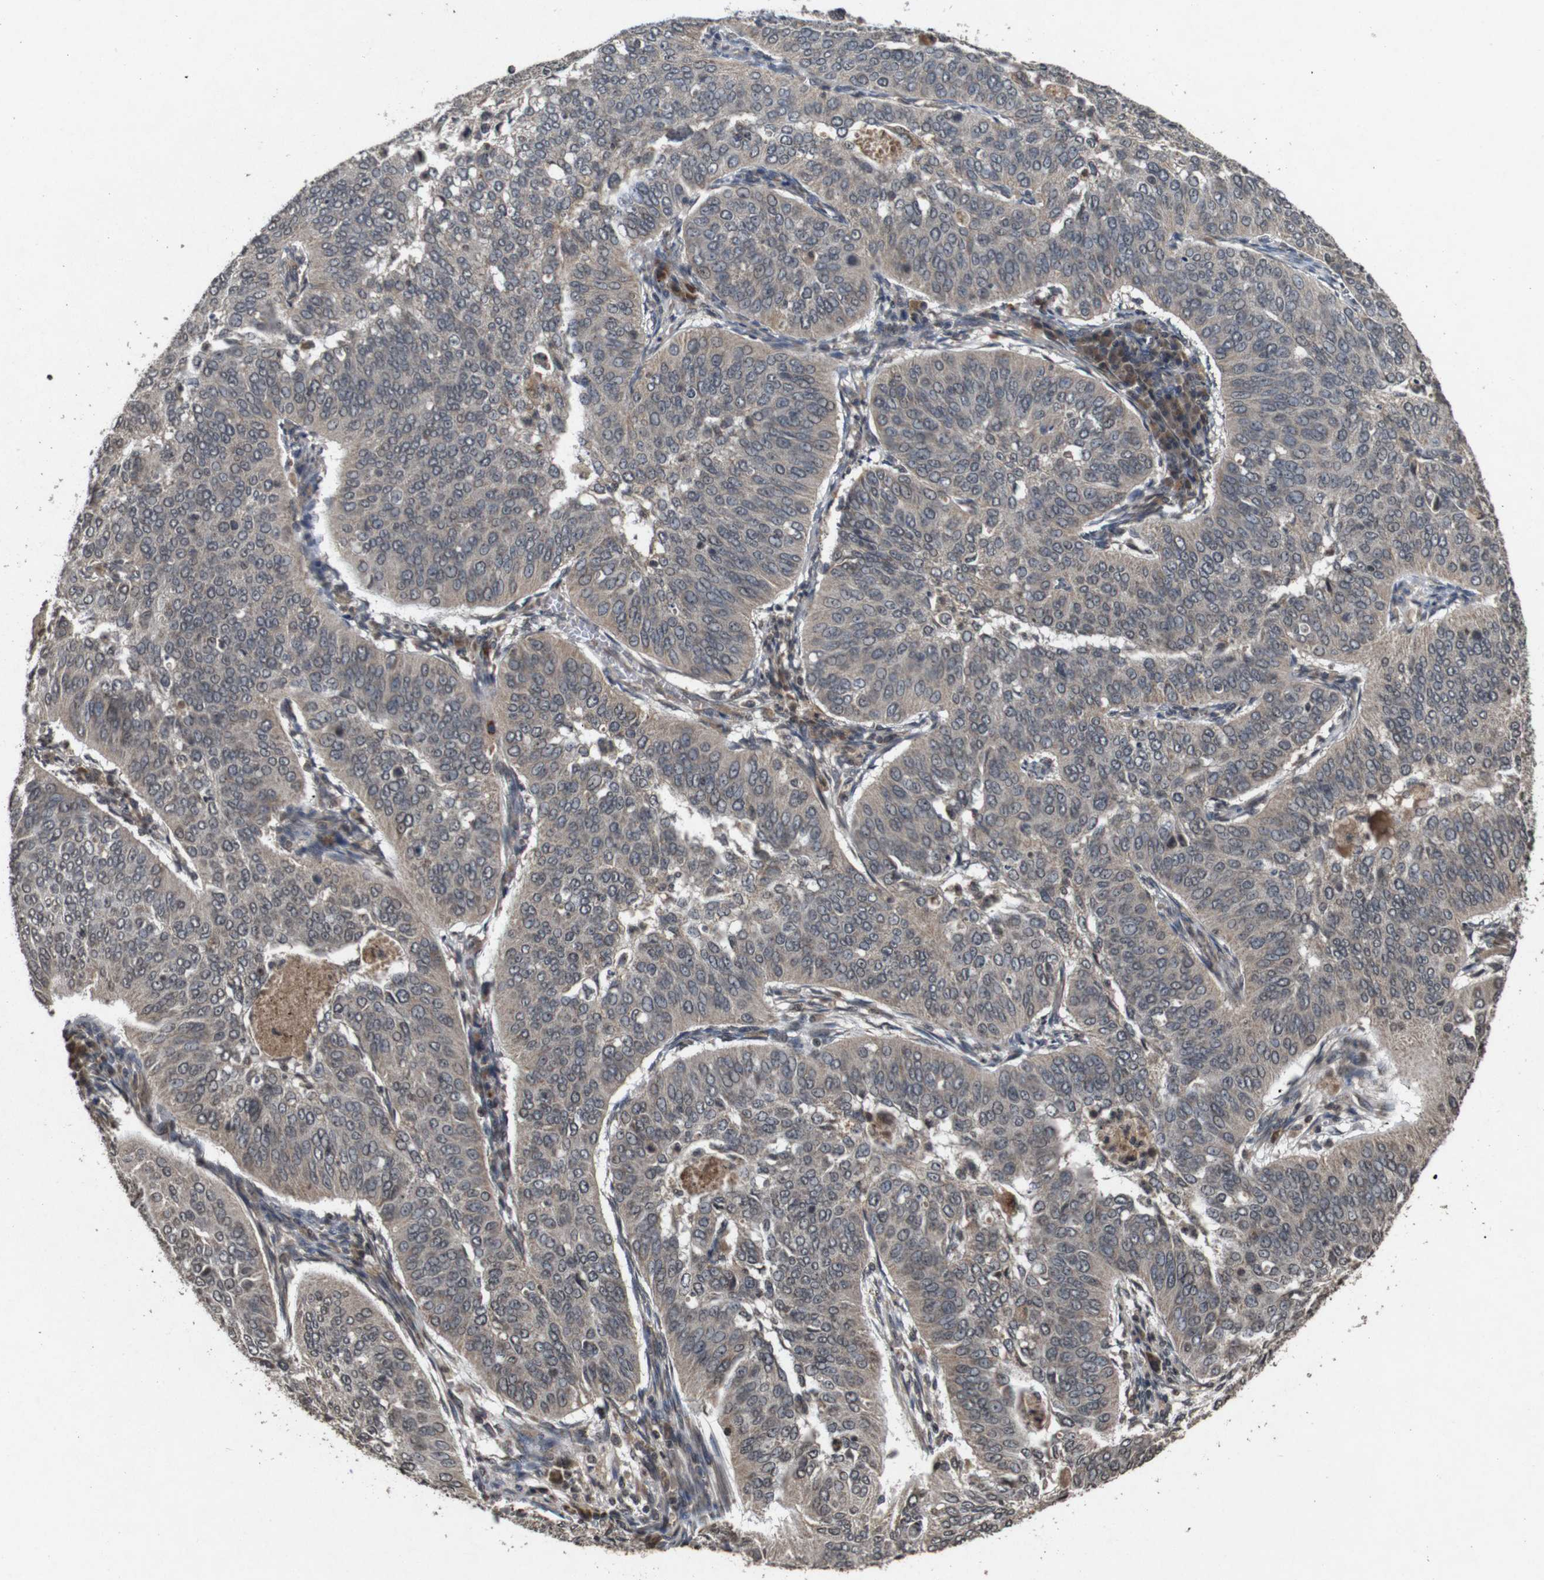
{"staining": {"intensity": "weak", "quantity": ">75%", "location": "cytoplasmic/membranous,nuclear"}, "tissue": "cervical cancer", "cell_type": "Tumor cells", "image_type": "cancer", "snomed": [{"axis": "morphology", "description": "Normal tissue, NOS"}, {"axis": "morphology", "description": "Squamous cell carcinoma, NOS"}, {"axis": "topography", "description": "Cervix"}], "caption": "Brown immunohistochemical staining in human cervical squamous cell carcinoma shows weak cytoplasmic/membranous and nuclear expression in approximately >75% of tumor cells.", "gene": "SORL1", "patient": {"sex": "female", "age": 39}}